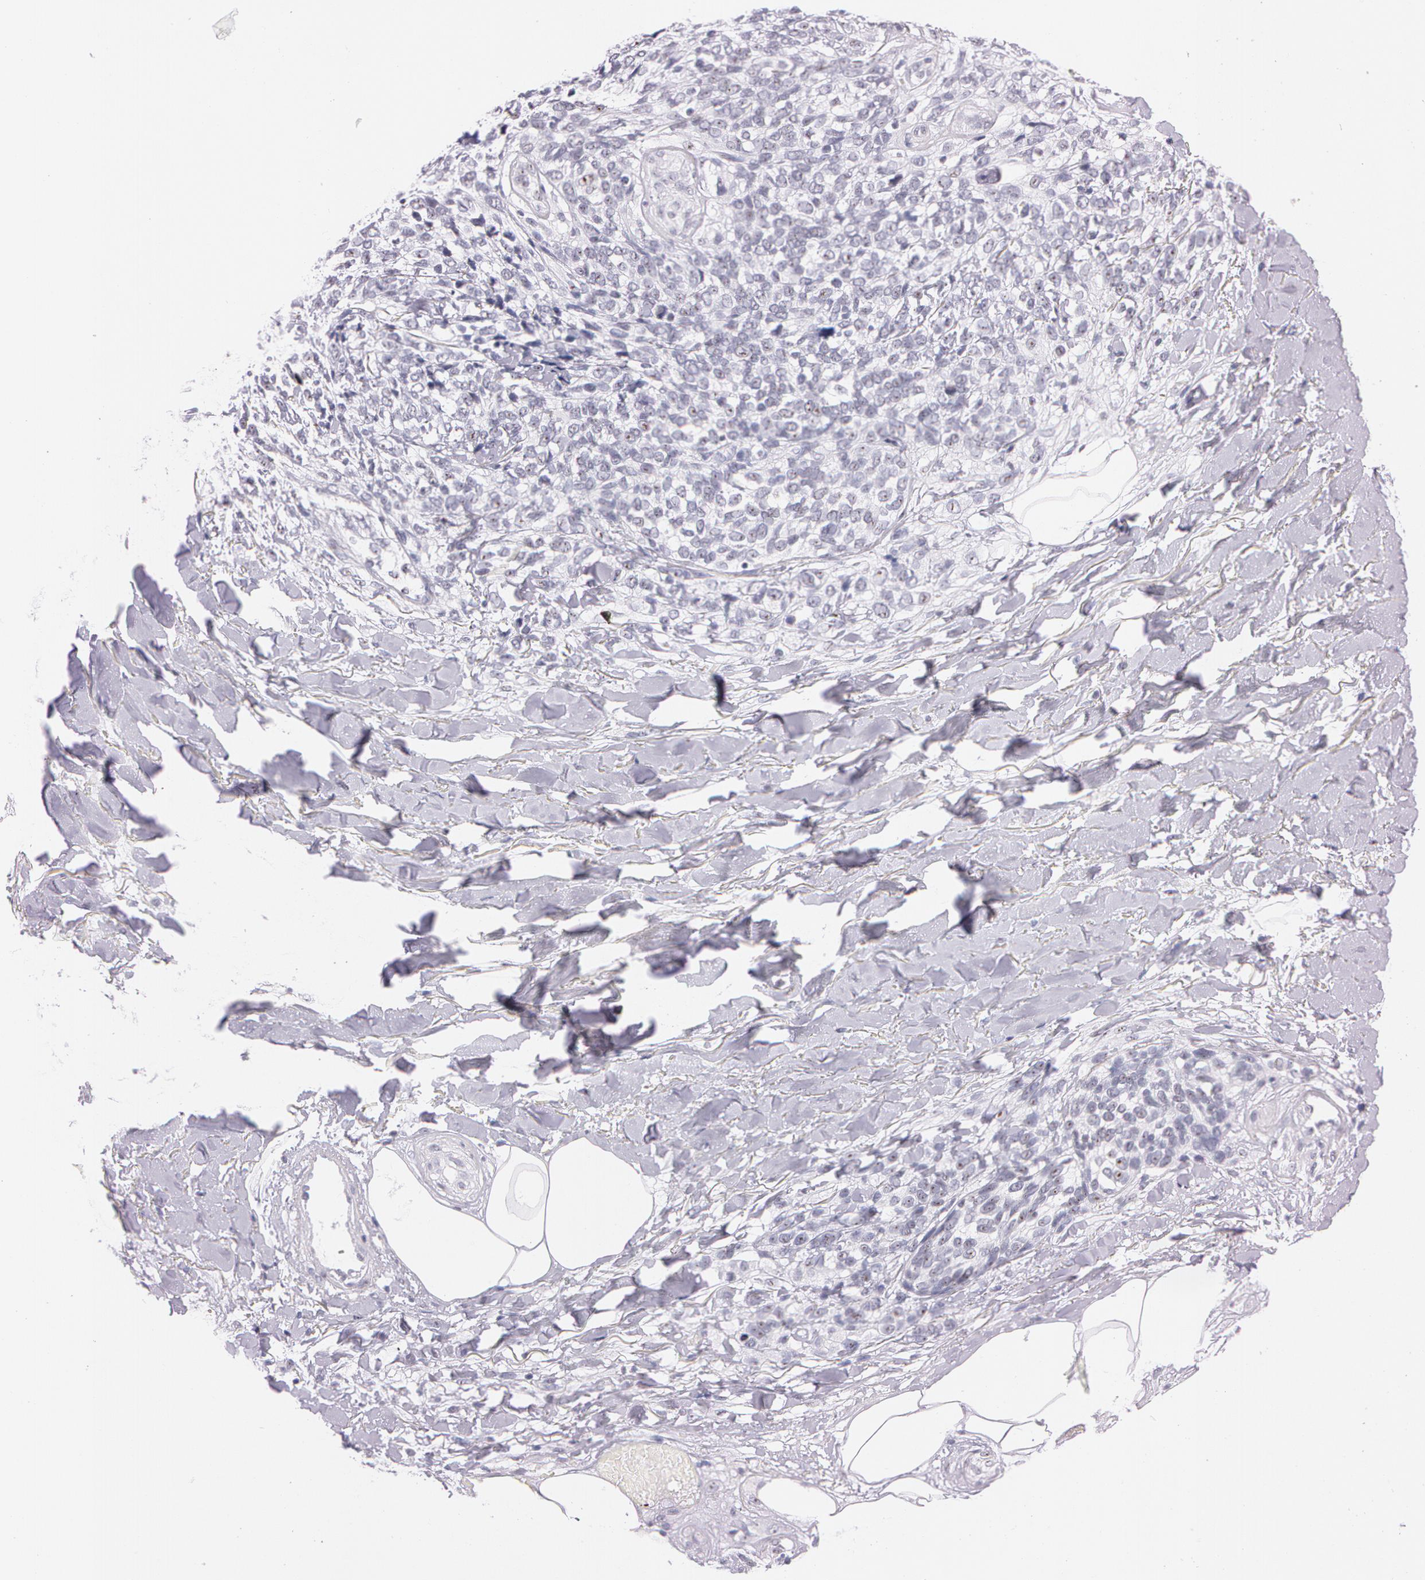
{"staining": {"intensity": "moderate", "quantity": "<25%", "location": "nuclear"}, "tissue": "melanoma", "cell_type": "Tumor cells", "image_type": "cancer", "snomed": [{"axis": "morphology", "description": "Malignant melanoma, NOS"}, {"axis": "topography", "description": "Skin"}], "caption": "Malignant melanoma tissue displays moderate nuclear staining in about <25% of tumor cells The staining is performed using DAB brown chromogen to label protein expression. The nuclei are counter-stained blue using hematoxylin.", "gene": "FBL", "patient": {"sex": "female", "age": 85}}